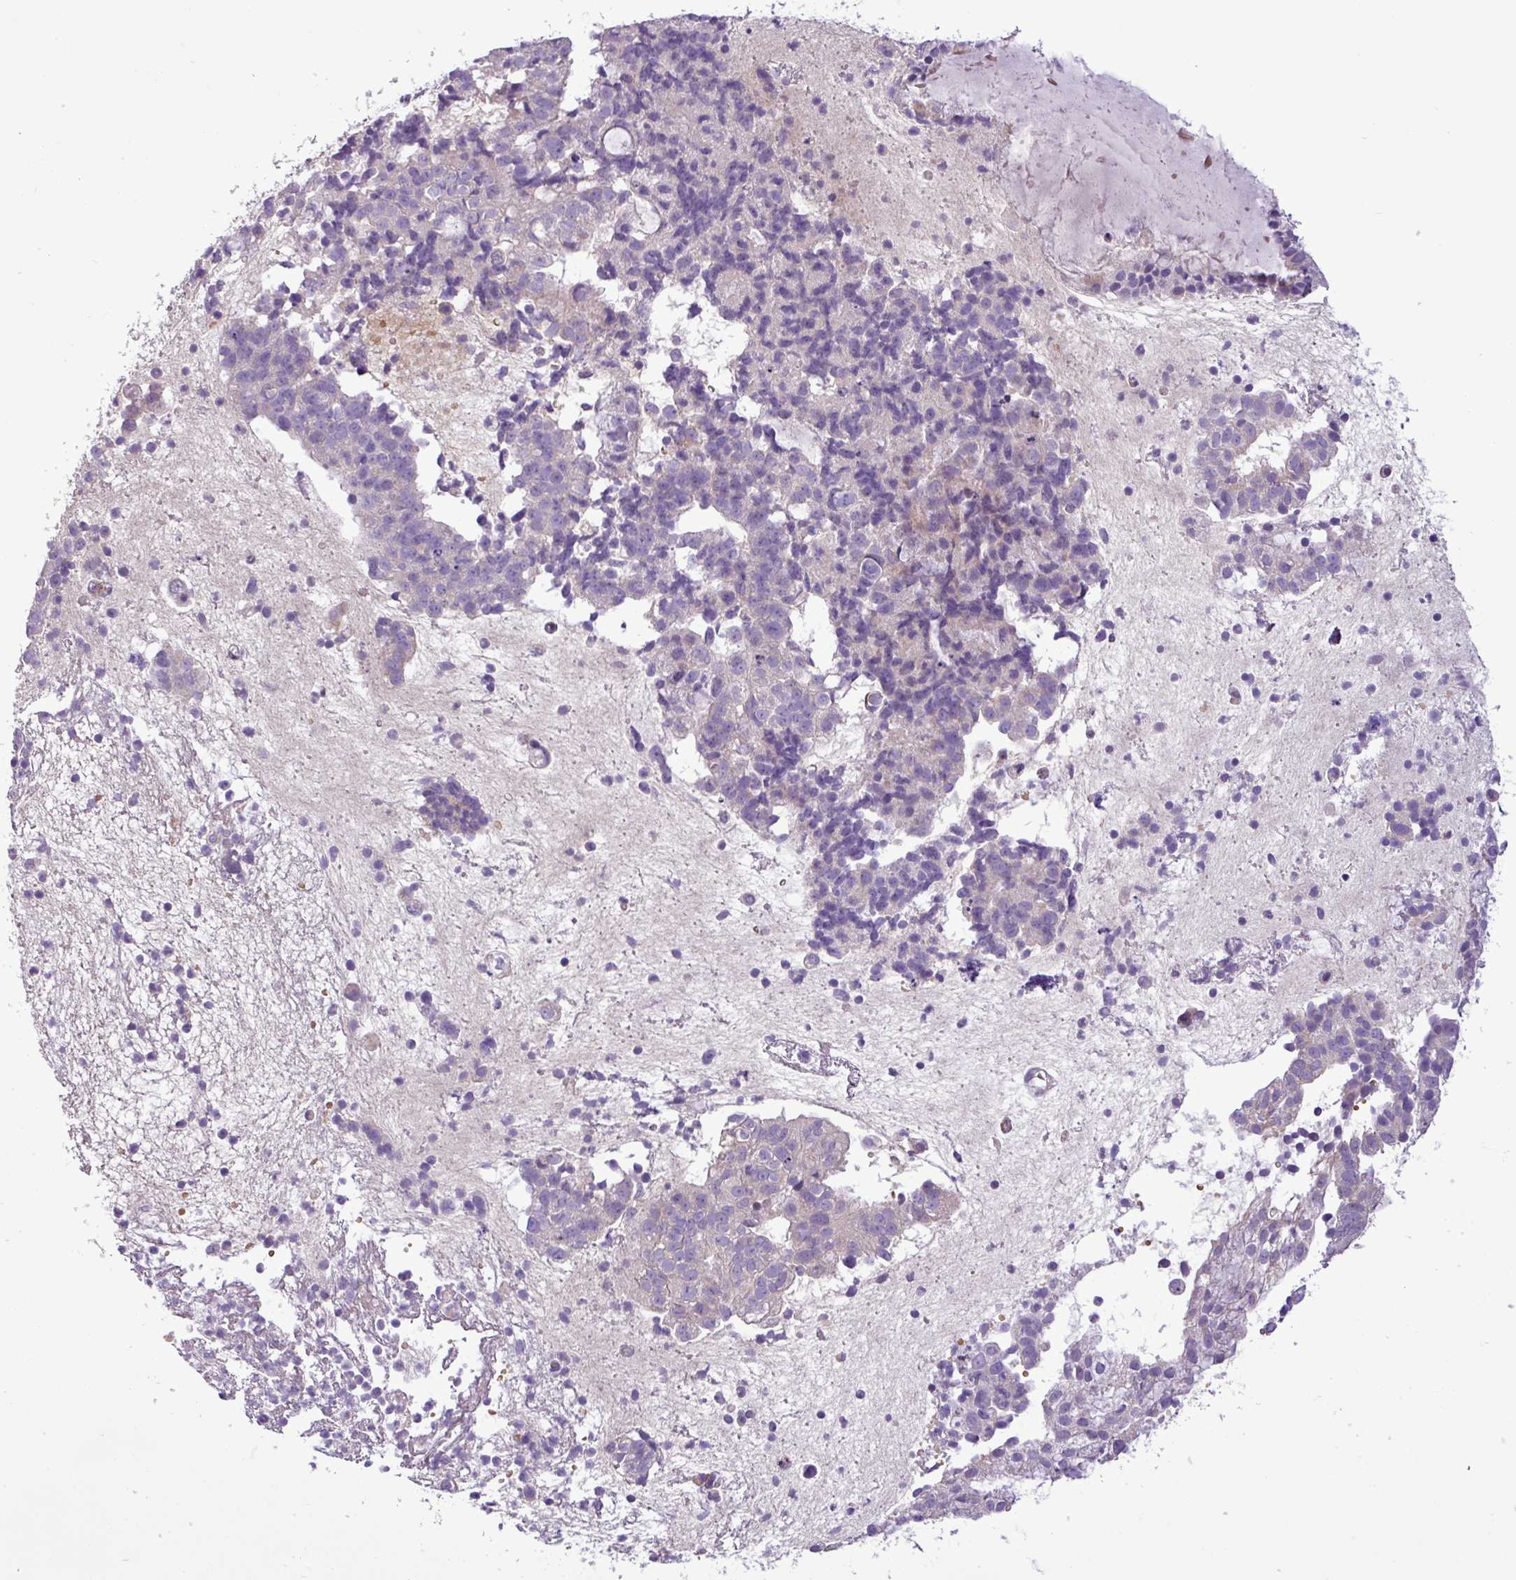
{"staining": {"intensity": "negative", "quantity": "none", "location": "none"}, "tissue": "endometrial cancer", "cell_type": "Tumor cells", "image_type": "cancer", "snomed": [{"axis": "morphology", "description": "Adenocarcinoma, NOS"}, {"axis": "topography", "description": "Endometrium"}], "caption": "A histopathology image of endometrial cancer stained for a protein exhibits no brown staining in tumor cells.", "gene": "FAM183A", "patient": {"sex": "female", "age": 76}}